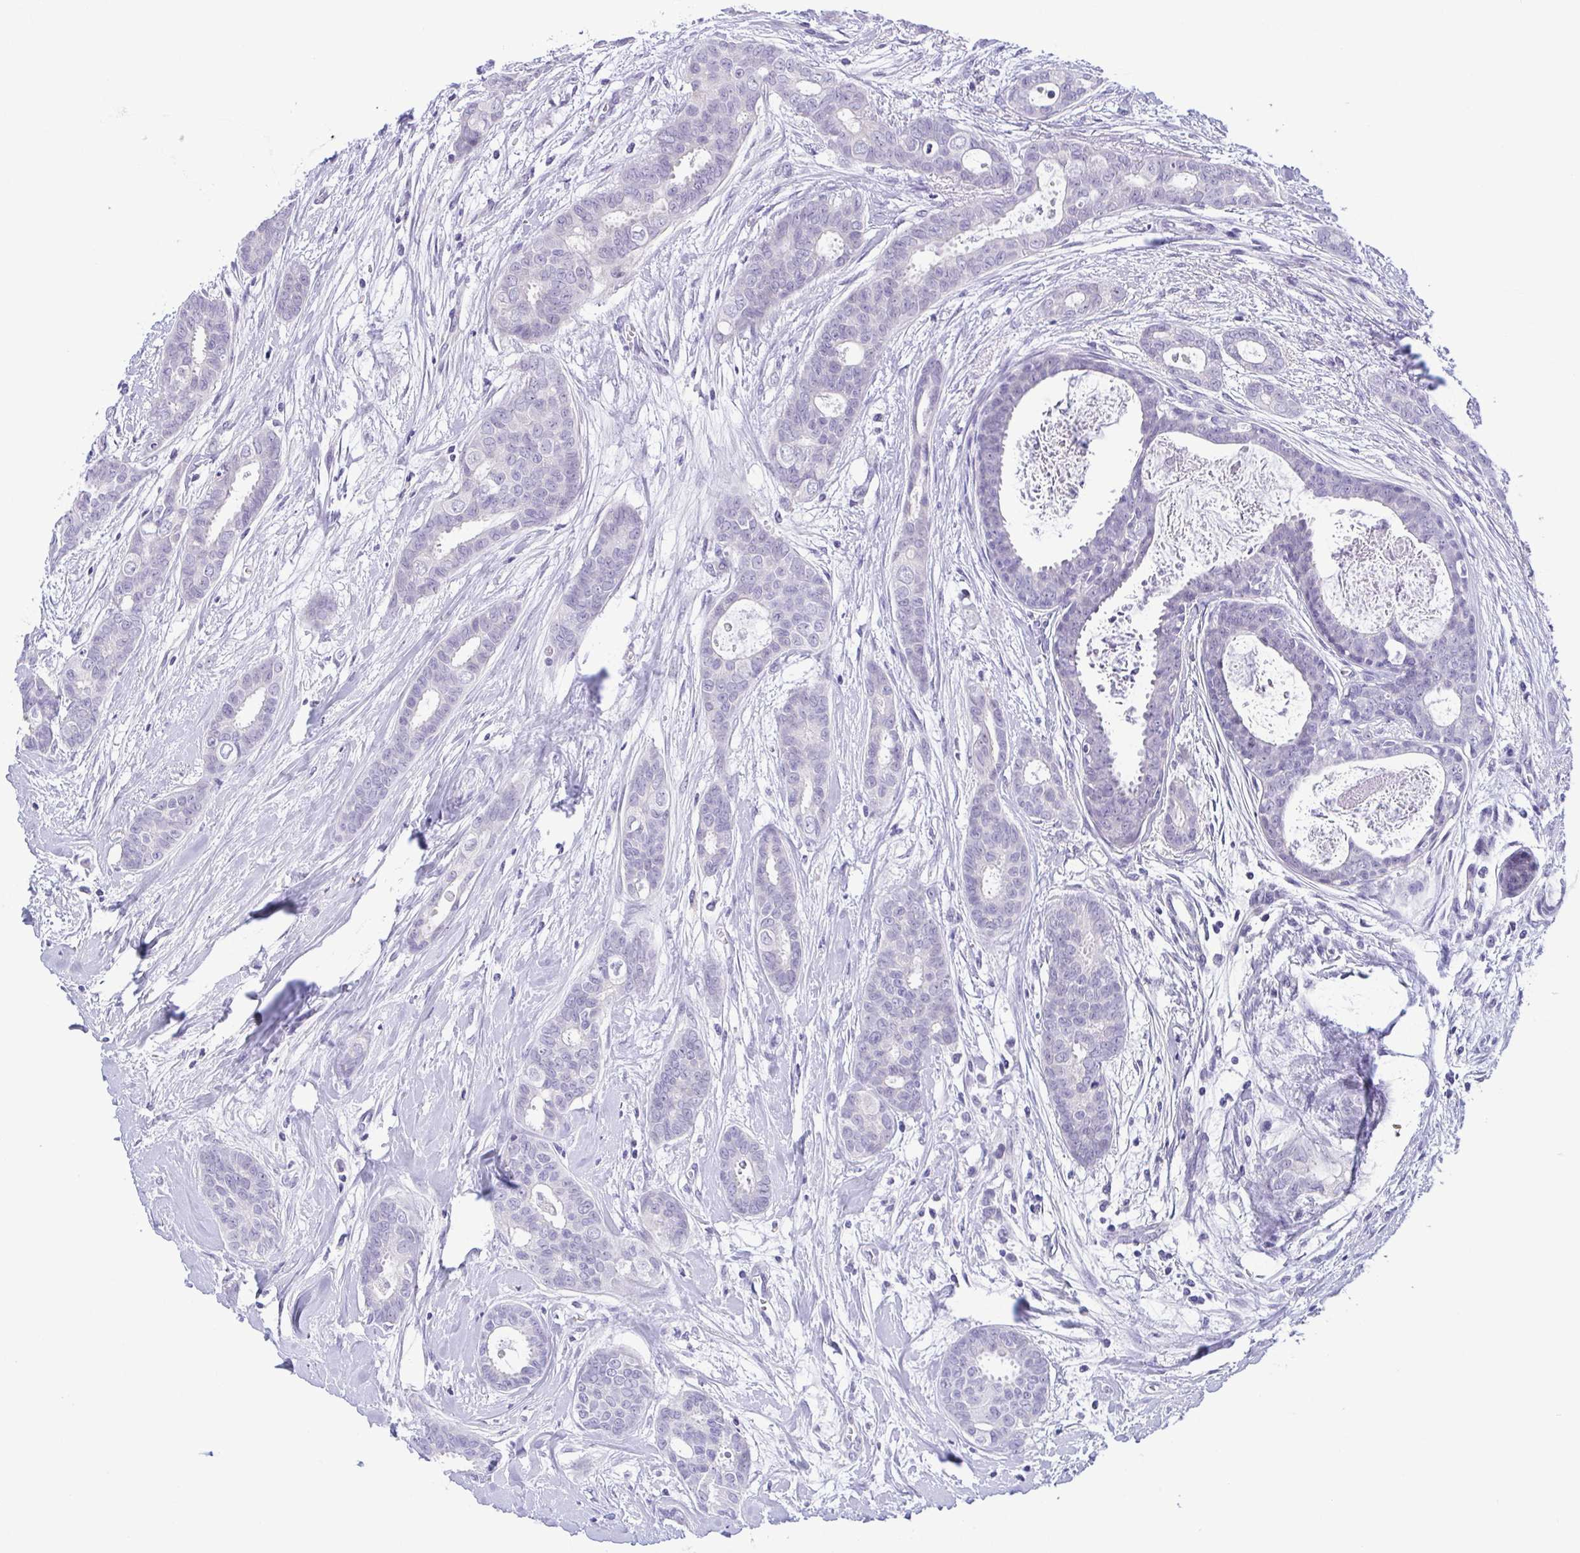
{"staining": {"intensity": "negative", "quantity": "none", "location": "none"}, "tissue": "breast cancer", "cell_type": "Tumor cells", "image_type": "cancer", "snomed": [{"axis": "morphology", "description": "Duct carcinoma"}, {"axis": "topography", "description": "Breast"}], "caption": "A micrograph of breast infiltrating ductal carcinoma stained for a protein exhibits no brown staining in tumor cells.", "gene": "MYL7", "patient": {"sex": "female", "age": 45}}